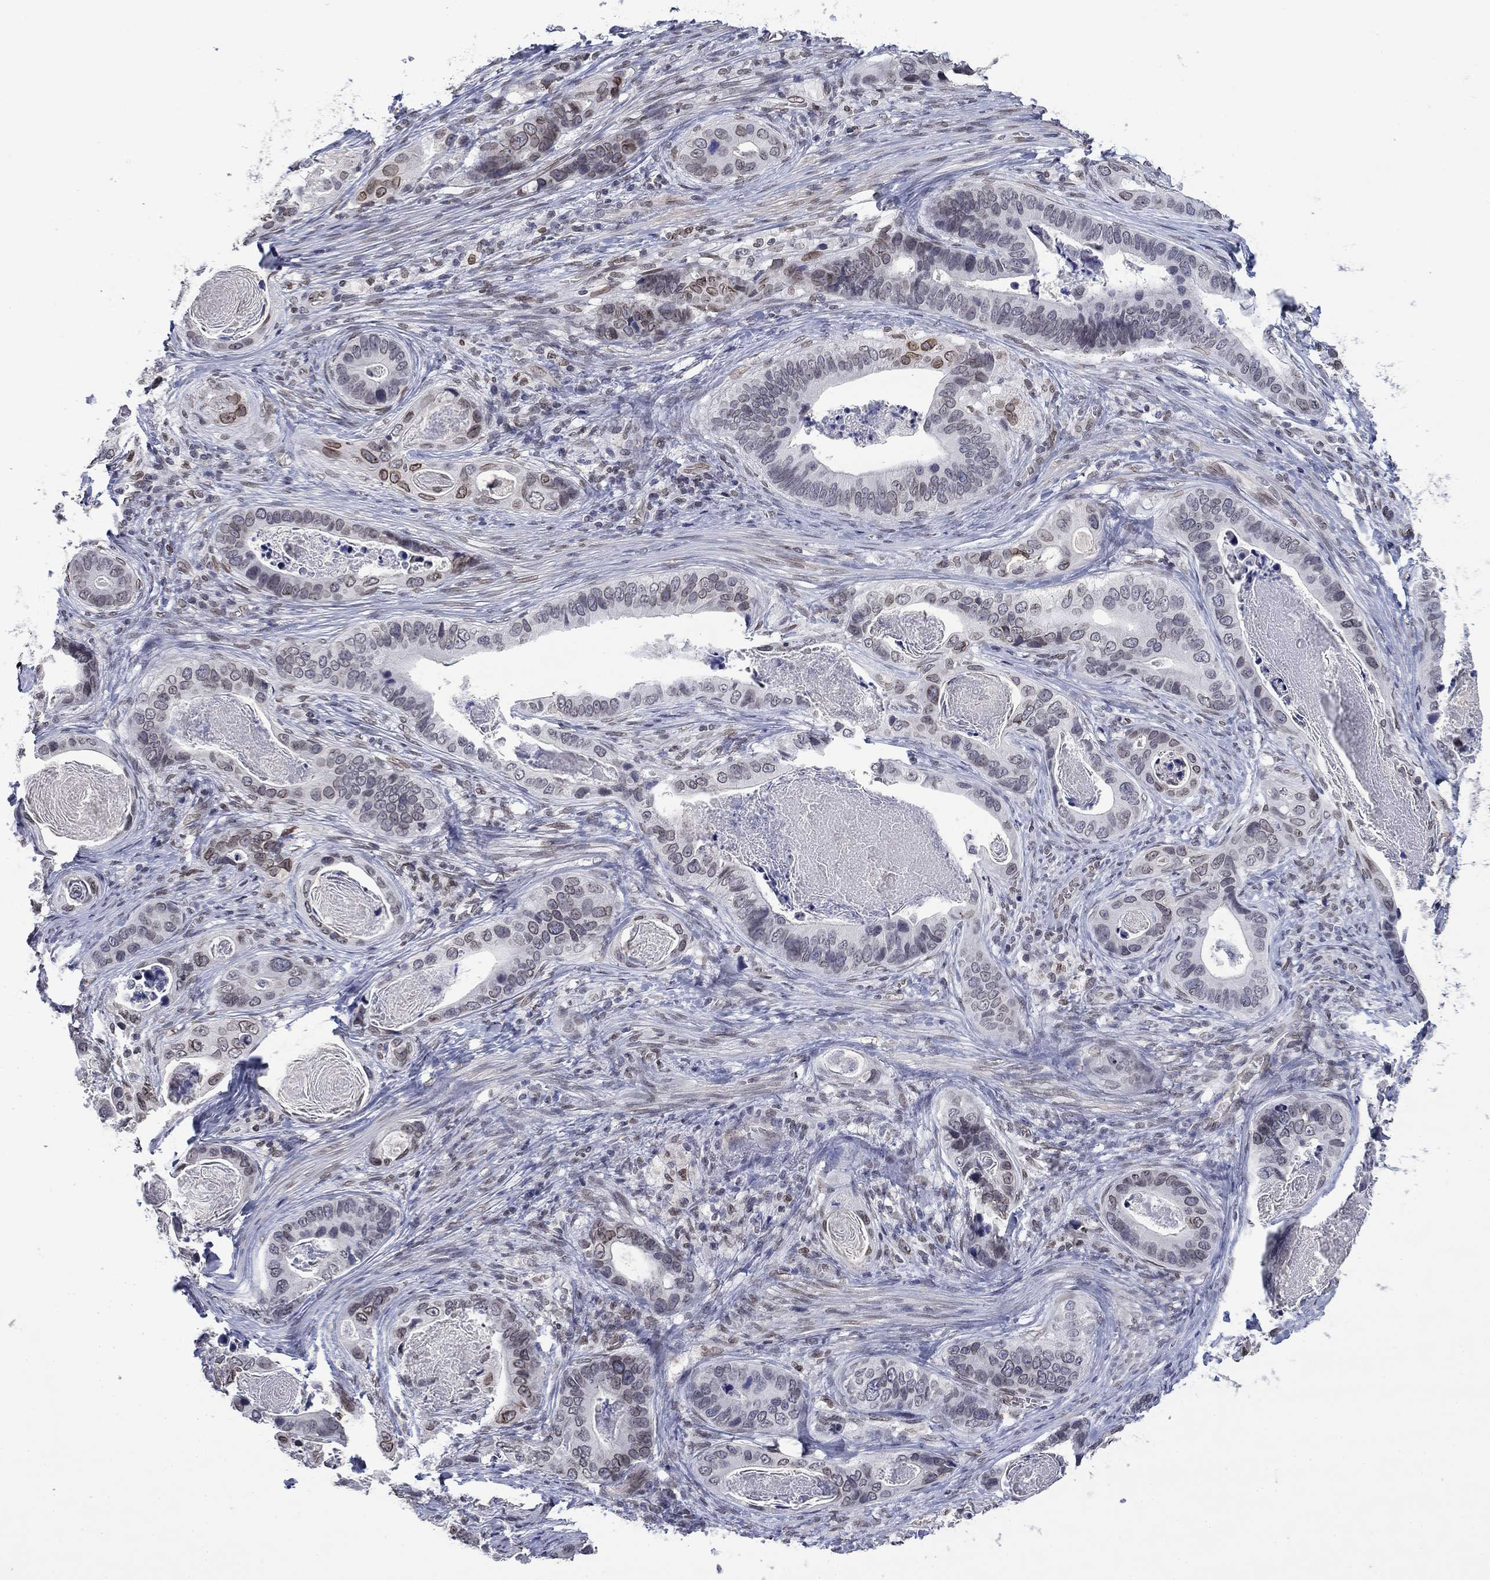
{"staining": {"intensity": "strong", "quantity": "<25%", "location": "cytoplasmic/membranous,nuclear"}, "tissue": "stomach cancer", "cell_type": "Tumor cells", "image_type": "cancer", "snomed": [{"axis": "morphology", "description": "Adenocarcinoma, NOS"}, {"axis": "topography", "description": "Stomach"}], "caption": "Protein staining by immunohistochemistry (IHC) exhibits strong cytoplasmic/membranous and nuclear positivity in about <25% of tumor cells in stomach adenocarcinoma. (Brightfield microscopy of DAB IHC at high magnification).", "gene": "TOR1AIP1", "patient": {"sex": "male", "age": 84}}